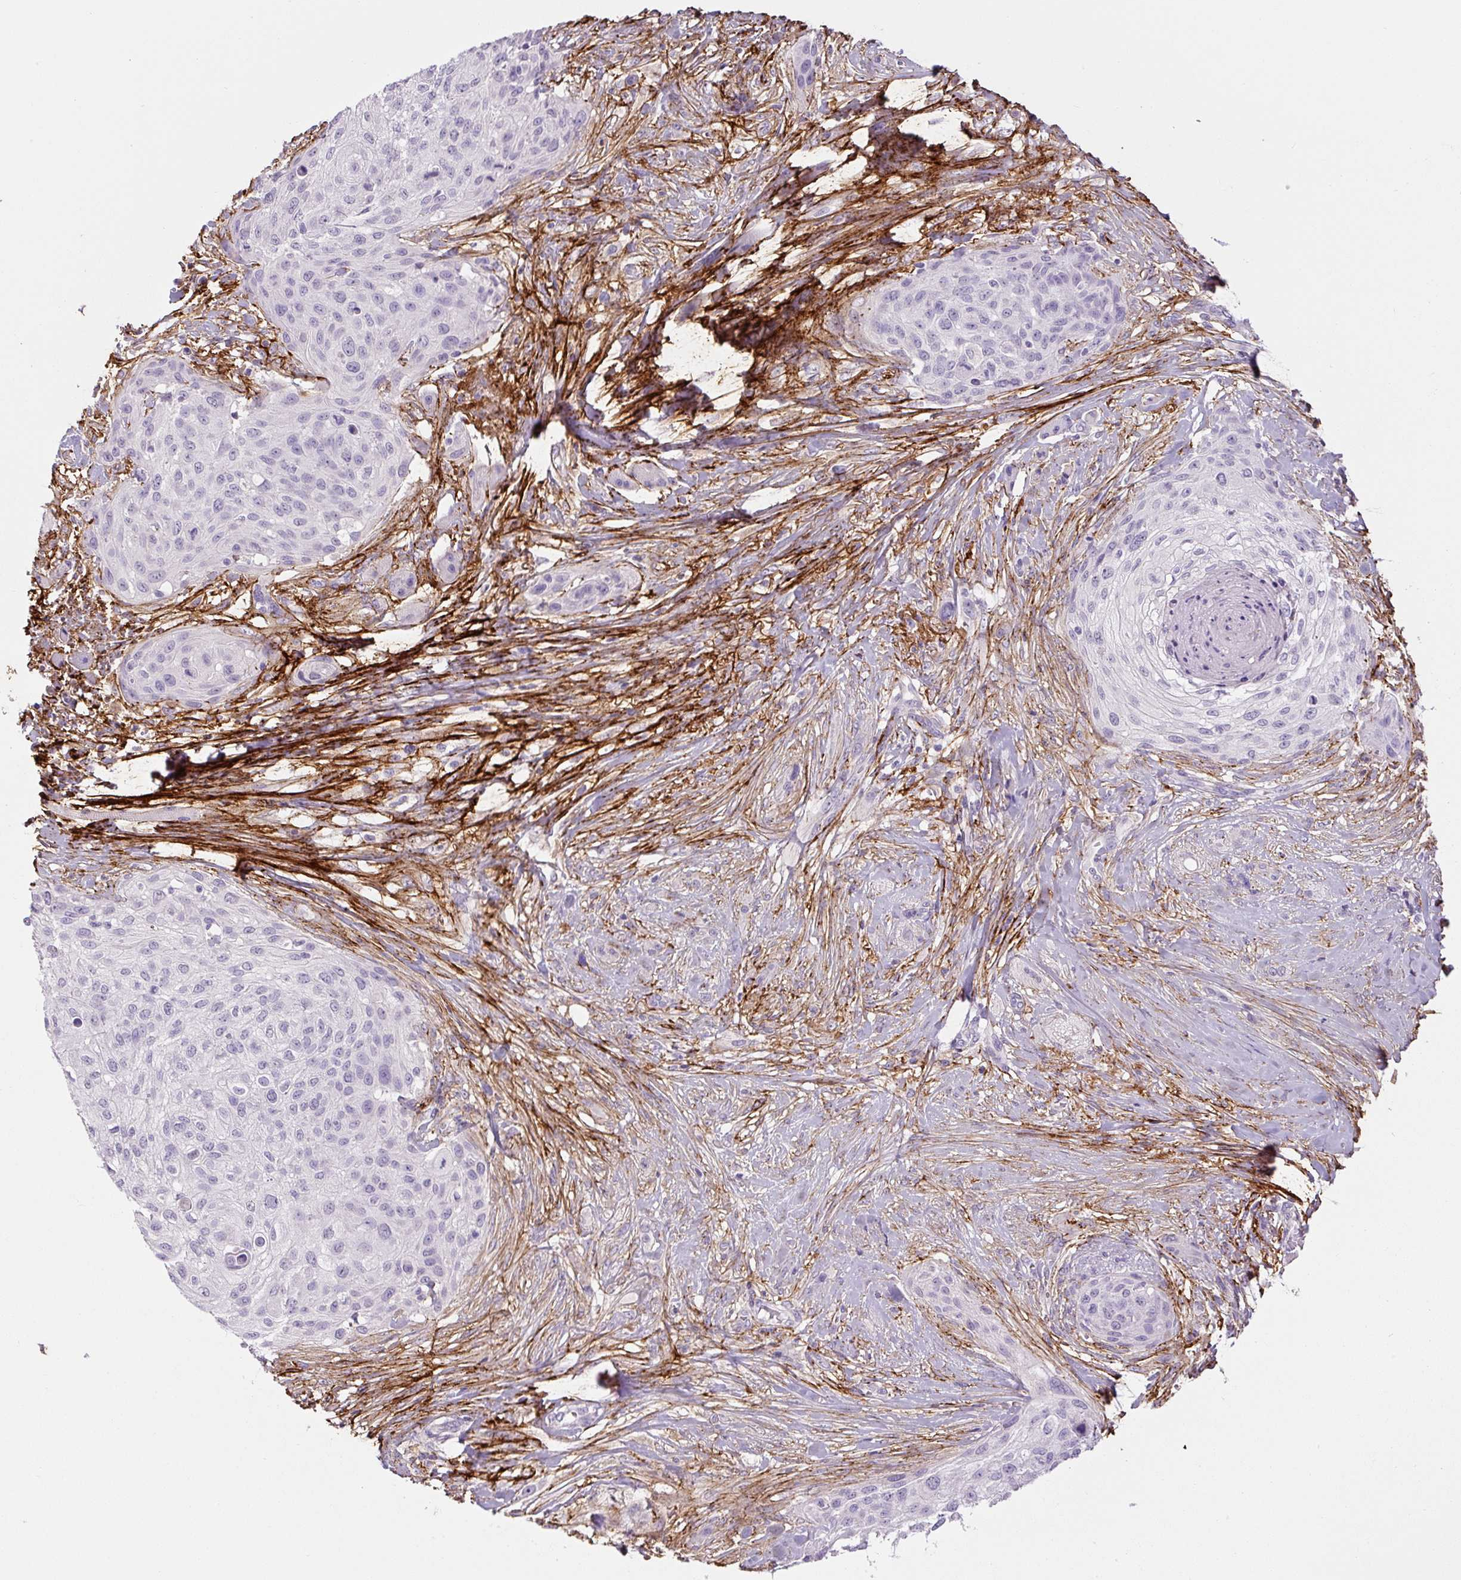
{"staining": {"intensity": "negative", "quantity": "none", "location": "none"}, "tissue": "skin cancer", "cell_type": "Tumor cells", "image_type": "cancer", "snomed": [{"axis": "morphology", "description": "Squamous cell carcinoma, NOS"}, {"axis": "topography", "description": "Skin"}], "caption": "Immunohistochemical staining of skin cancer (squamous cell carcinoma) demonstrates no significant staining in tumor cells.", "gene": "FBN1", "patient": {"sex": "female", "age": 87}}